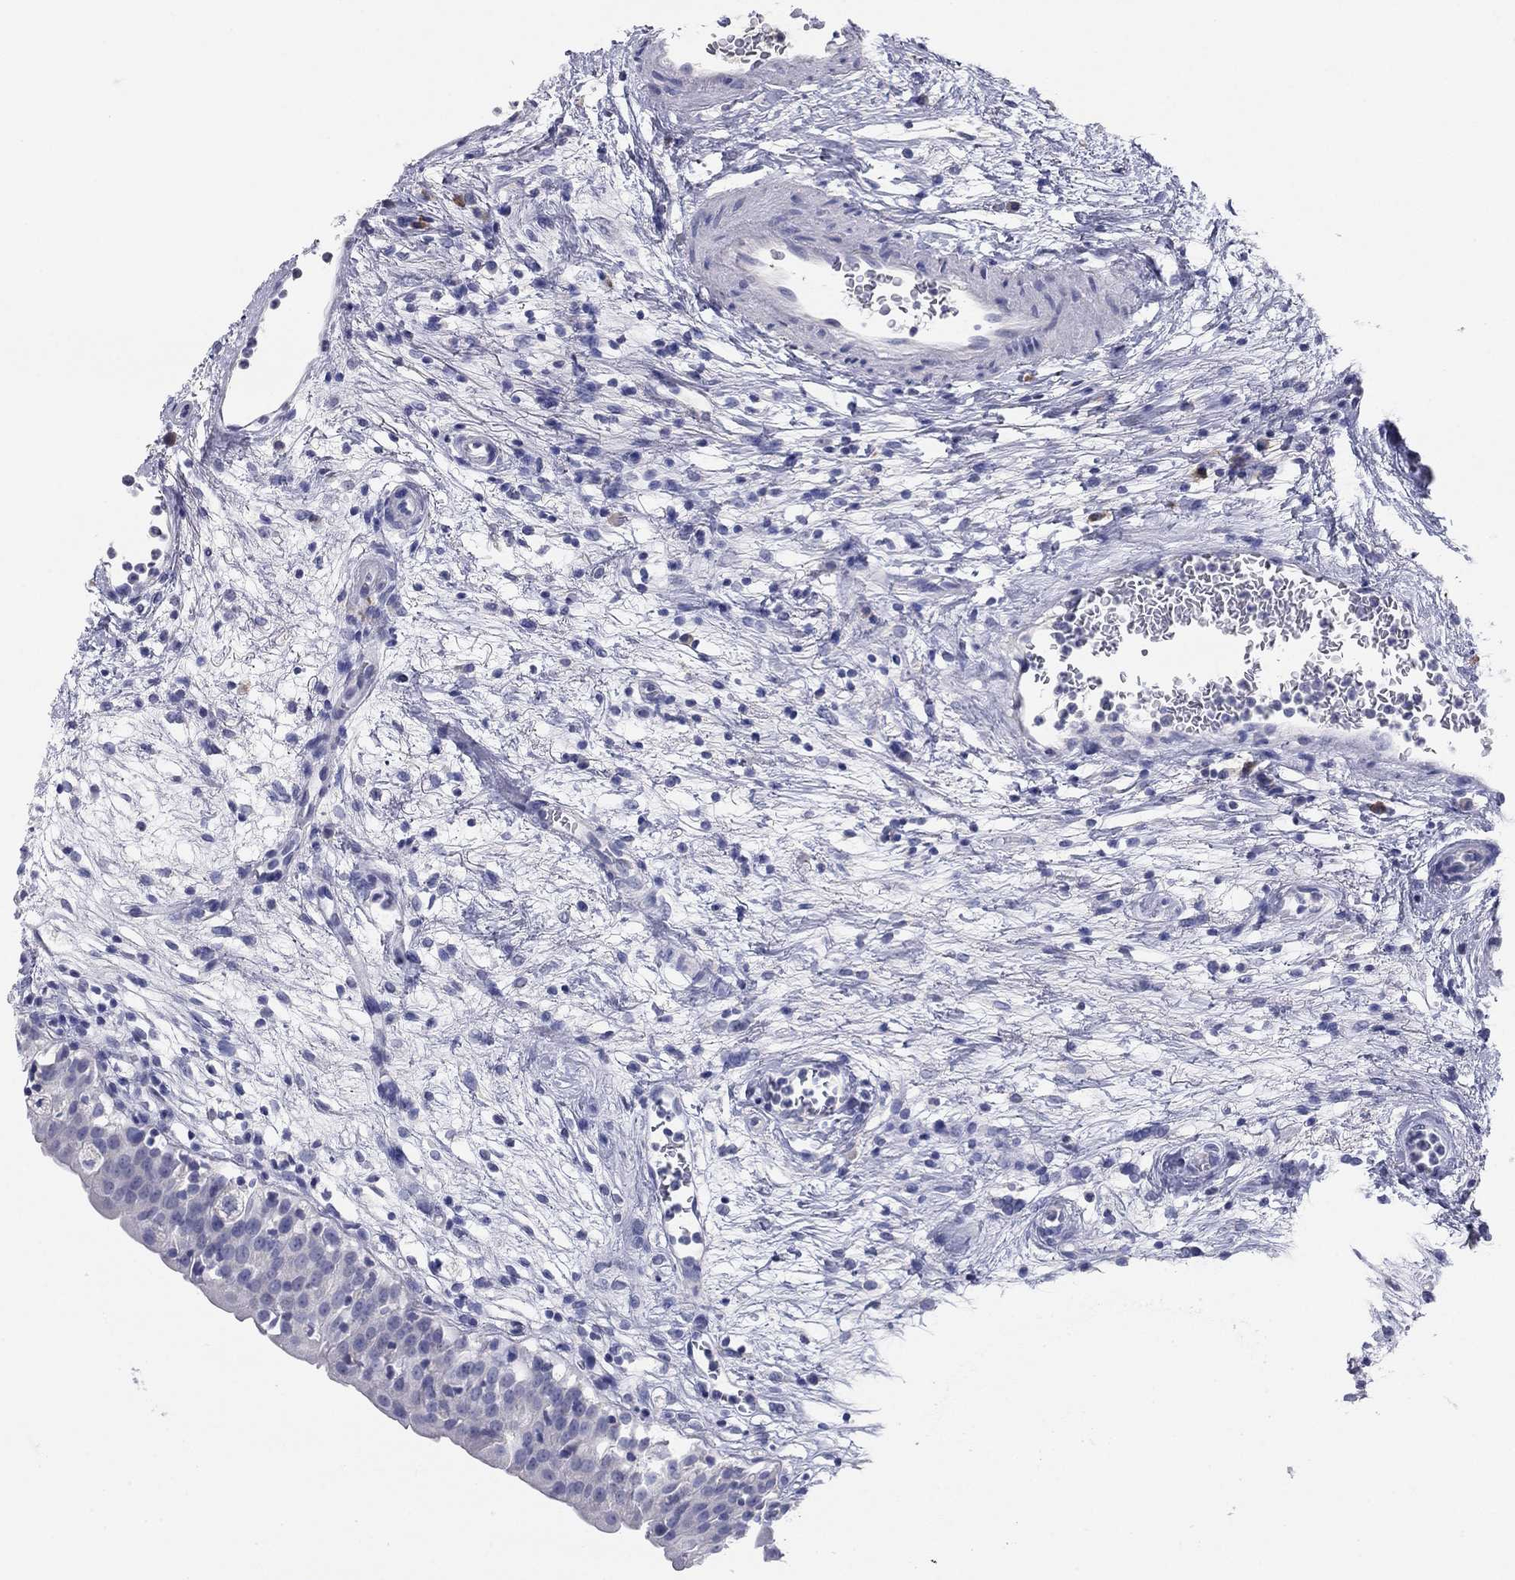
{"staining": {"intensity": "negative", "quantity": "none", "location": "none"}, "tissue": "urinary bladder", "cell_type": "Urothelial cells", "image_type": "normal", "snomed": [{"axis": "morphology", "description": "Normal tissue, NOS"}, {"axis": "topography", "description": "Urinary bladder"}], "caption": "This is an immunohistochemistry micrograph of unremarkable human urinary bladder. There is no staining in urothelial cells.", "gene": "GRK7", "patient": {"sex": "male", "age": 76}}